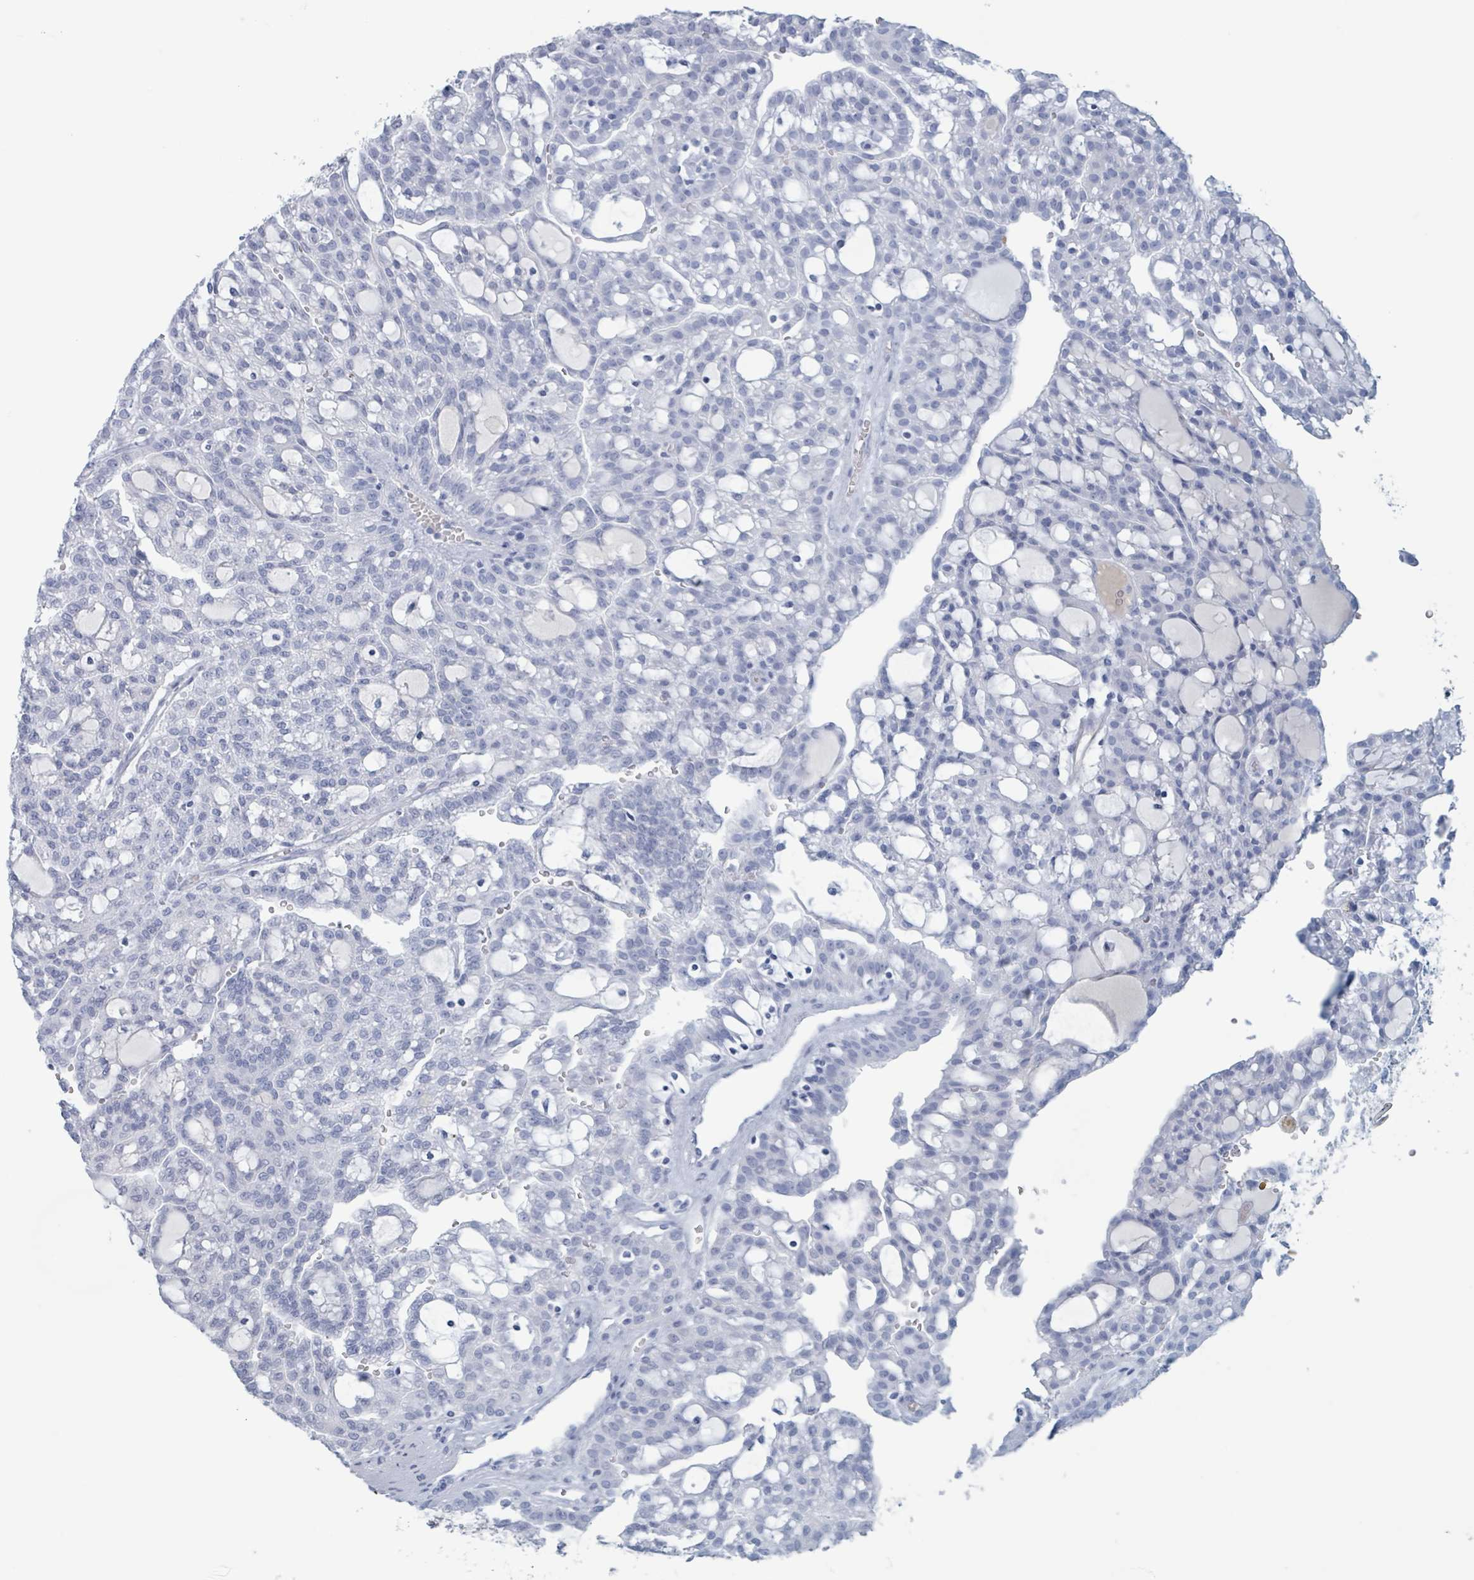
{"staining": {"intensity": "negative", "quantity": "none", "location": "none"}, "tissue": "renal cancer", "cell_type": "Tumor cells", "image_type": "cancer", "snomed": [{"axis": "morphology", "description": "Adenocarcinoma, NOS"}, {"axis": "topography", "description": "Kidney"}], "caption": "A high-resolution micrograph shows immunohistochemistry (IHC) staining of renal cancer, which displays no significant expression in tumor cells. (Stains: DAB immunohistochemistry (IHC) with hematoxylin counter stain, Microscopy: brightfield microscopy at high magnification).", "gene": "KLK4", "patient": {"sex": "male", "age": 63}}